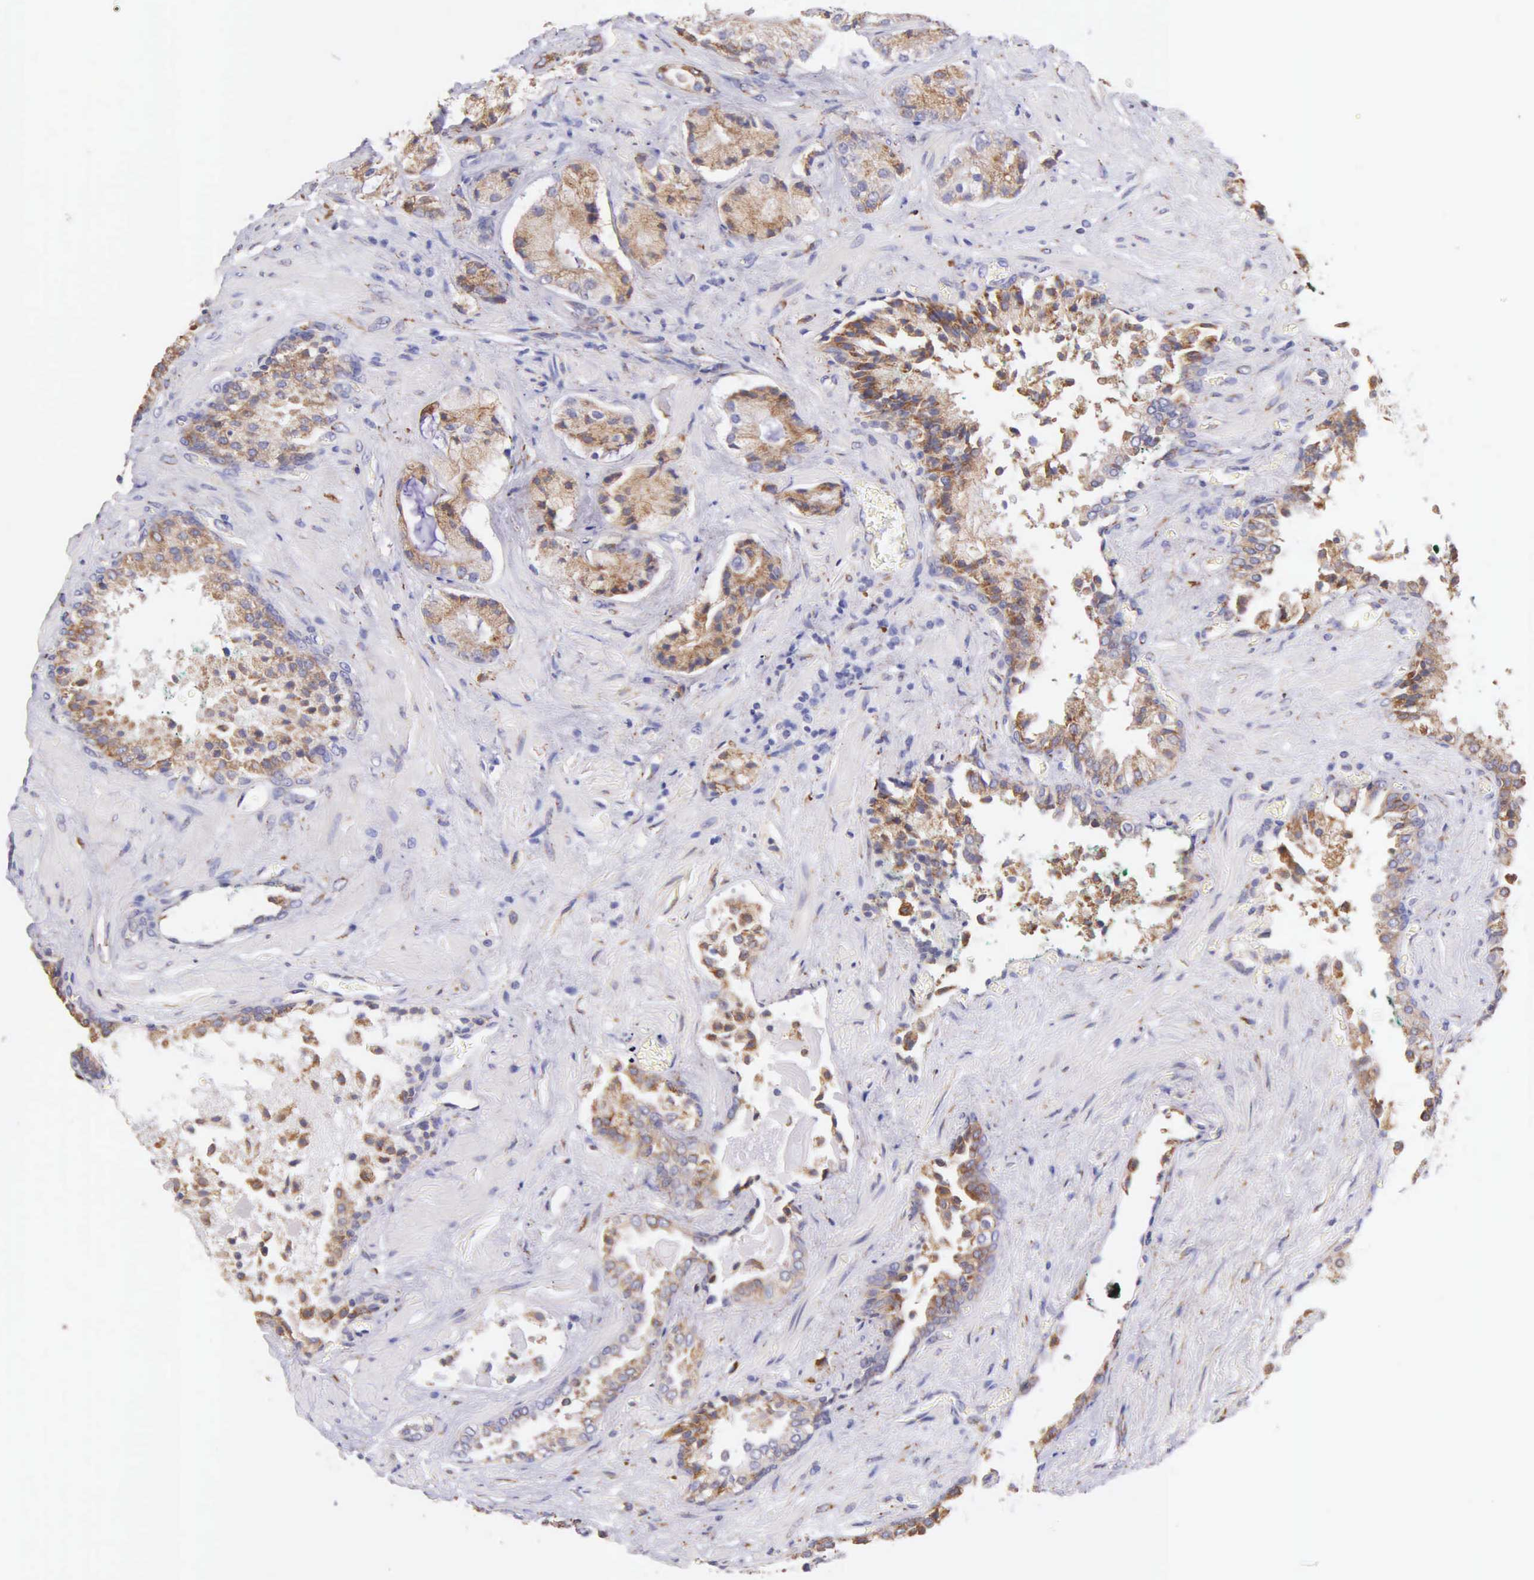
{"staining": {"intensity": "moderate", "quantity": ">75%", "location": "cytoplasmic/membranous"}, "tissue": "prostate cancer", "cell_type": "Tumor cells", "image_type": "cancer", "snomed": [{"axis": "morphology", "description": "Adenocarcinoma, Medium grade"}, {"axis": "topography", "description": "Prostate"}], "caption": "Immunohistochemistry (DAB (3,3'-diaminobenzidine)) staining of prostate cancer exhibits moderate cytoplasmic/membranous protein staining in approximately >75% of tumor cells. (brown staining indicates protein expression, while blue staining denotes nuclei).", "gene": "CKAP4", "patient": {"sex": "male", "age": 70}}